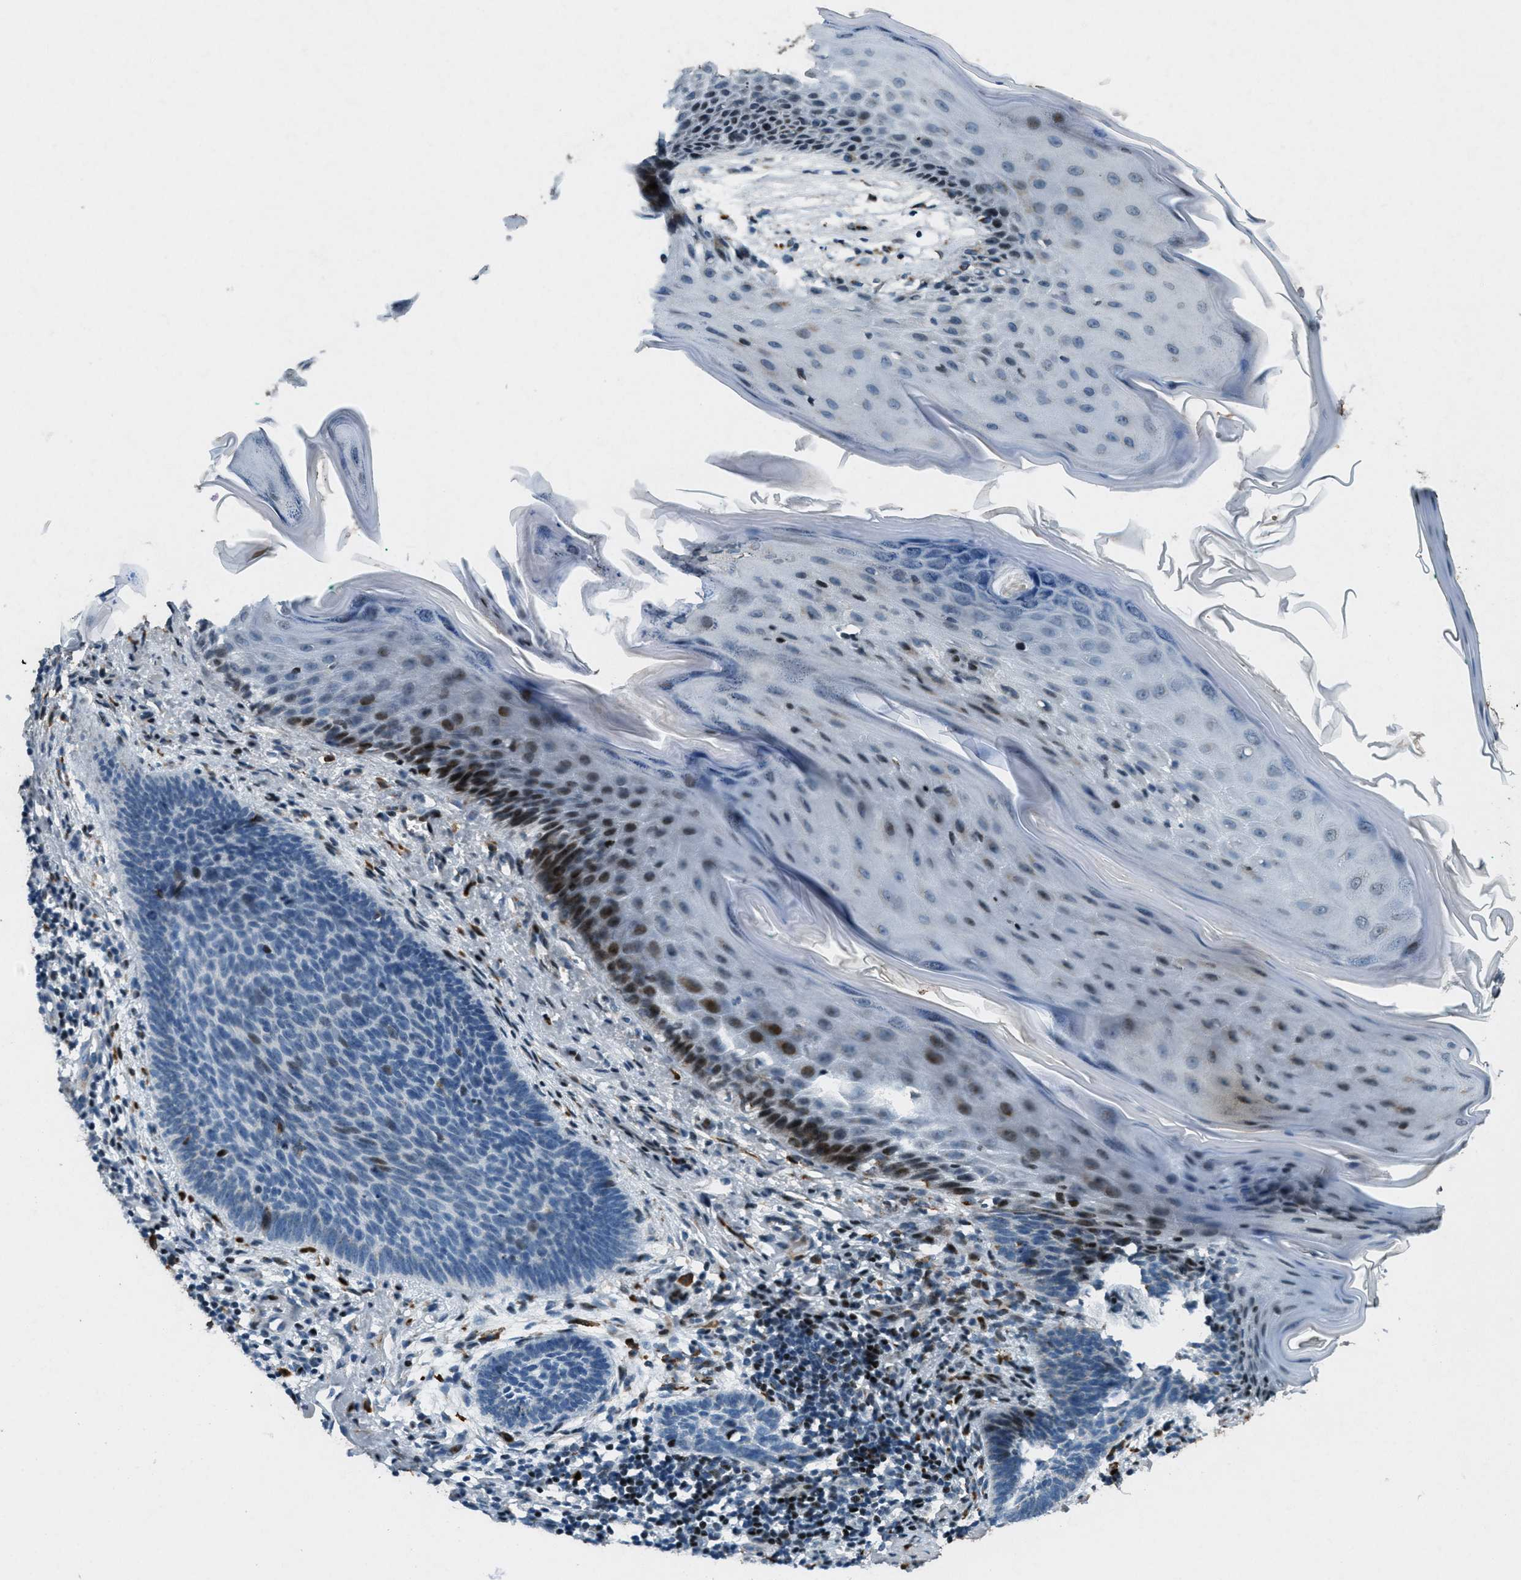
{"staining": {"intensity": "strong", "quantity": "<25%", "location": "nuclear"}, "tissue": "skin cancer", "cell_type": "Tumor cells", "image_type": "cancer", "snomed": [{"axis": "morphology", "description": "Basal cell carcinoma"}, {"axis": "topography", "description": "Skin"}], "caption": "DAB (3,3'-diaminobenzidine) immunohistochemical staining of skin cancer reveals strong nuclear protein positivity in about <25% of tumor cells.", "gene": "GPC6", "patient": {"sex": "male", "age": 60}}